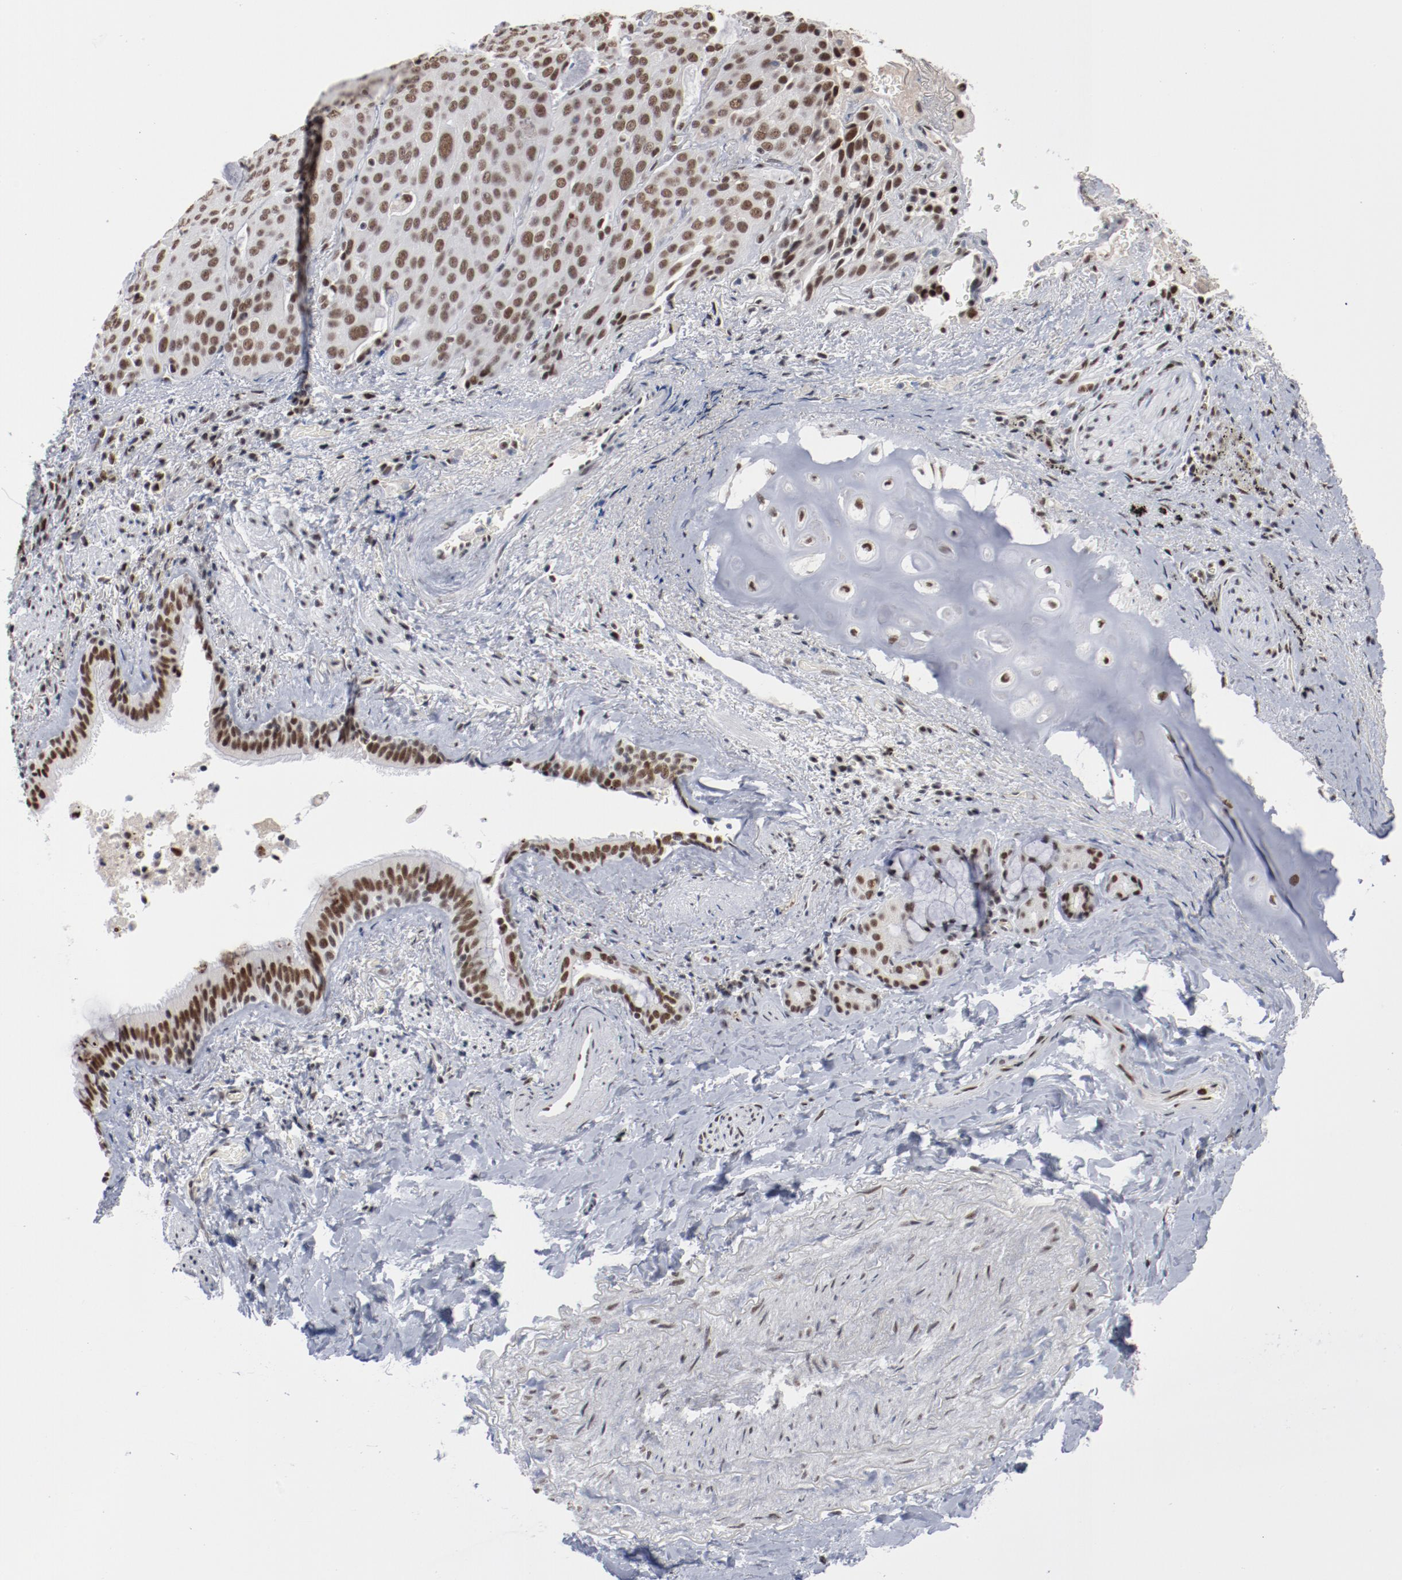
{"staining": {"intensity": "moderate", "quantity": ">75%", "location": "nuclear"}, "tissue": "lung cancer", "cell_type": "Tumor cells", "image_type": "cancer", "snomed": [{"axis": "morphology", "description": "Squamous cell carcinoma, NOS"}, {"axis": "topography", "description": "Lung"}], "caption": "Lung cancer (squamous cell carcinoma) stained for a protein (brown) reveals moderate nuclear positive expression in approximately >75% of tumor cells.", "gene": "BUB3", "patient": {"sex": "male", "age": 54}}